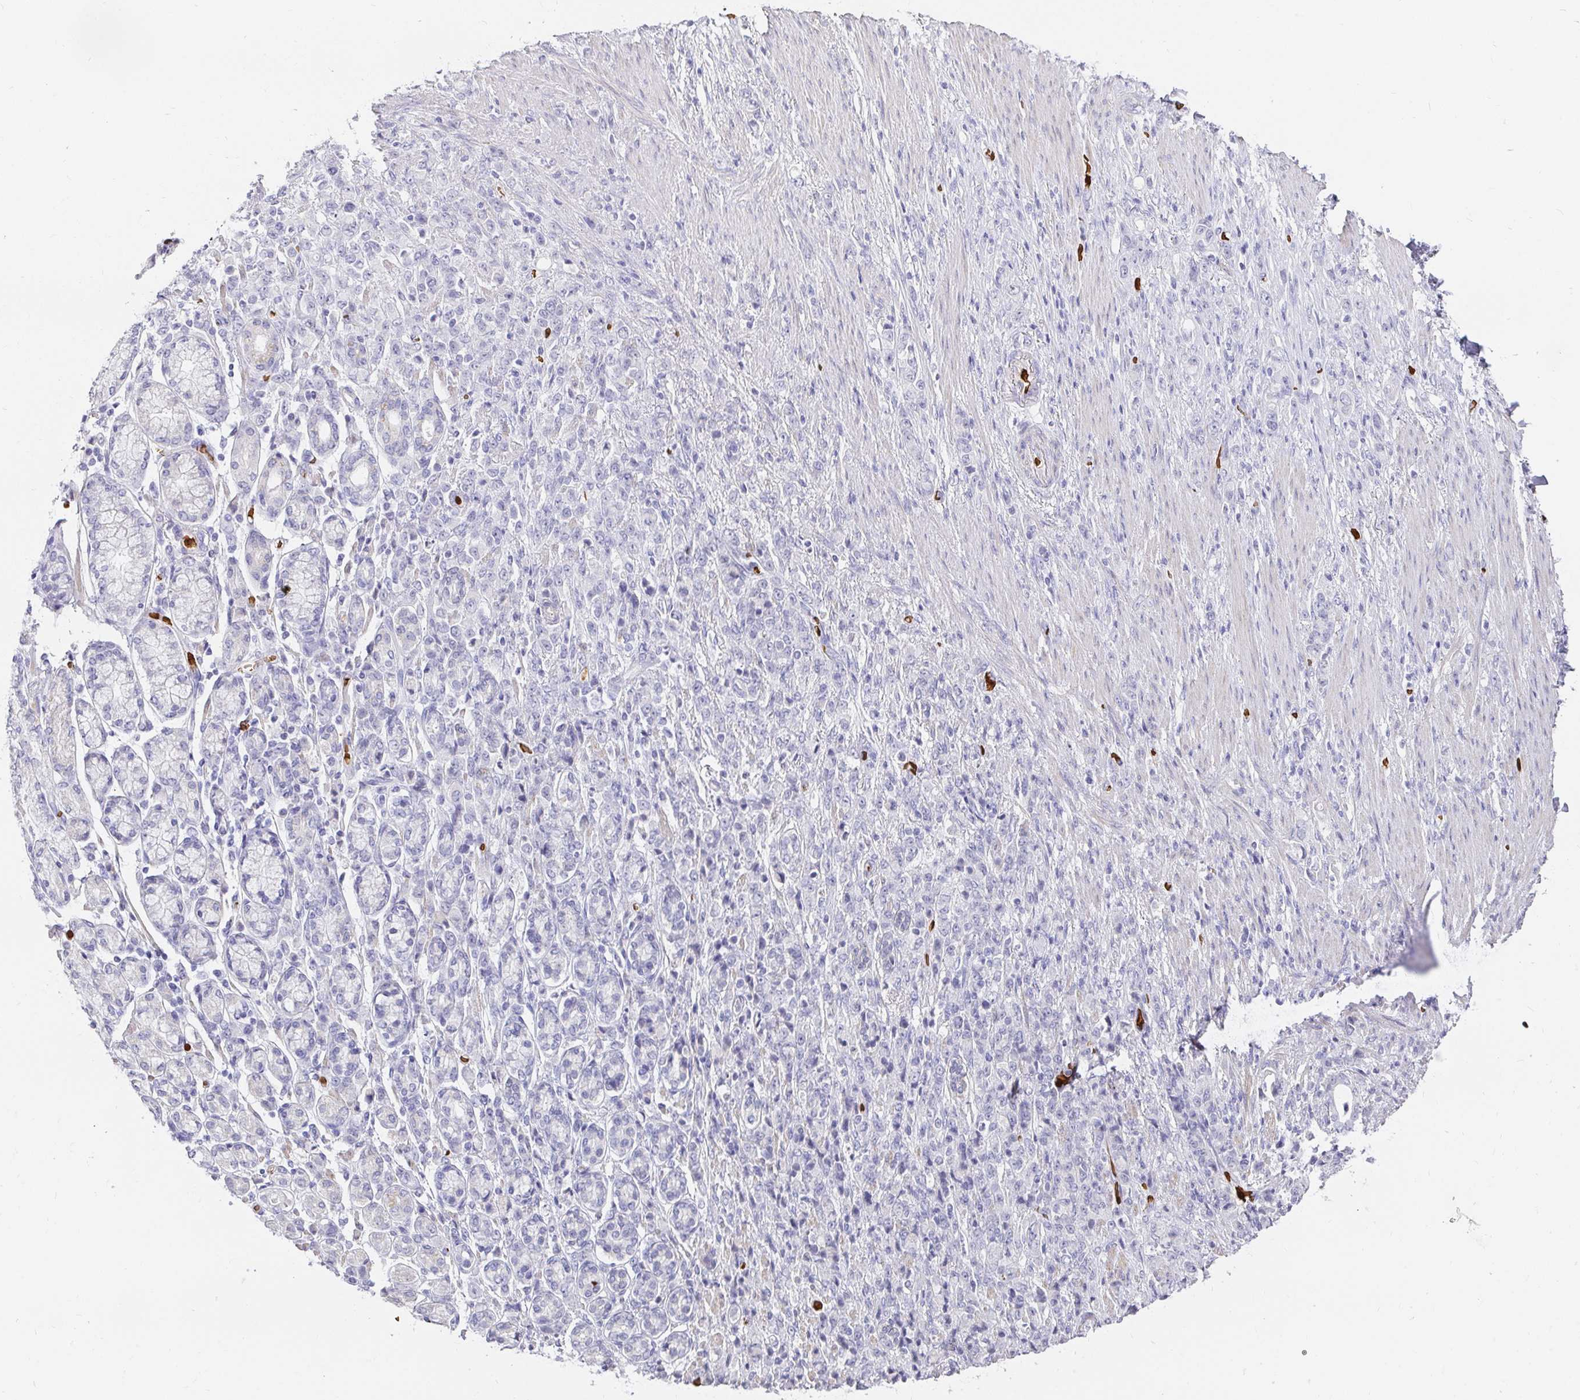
{"staining": {"intensity": "negative", "quantity": "none", "location": "none"}, "tissue": "stomach cancer", "cell_type": "Tumor cells", "image_type": "cancer", "snomed": [{"axis": "morphology", "description": "Adenocarcinoma, NOS"}, {"axis": "topography", "description": "Stomach"}], "caption": "A high-resolution histopathology image shows immunohistochemistry staining of stomach cancer (adenocarcinoma), which shows no significant expression in tumor cells. (DAB IHC, high magnification).", "gene": "FGF21", "patient": {"sex": "female", "age": 79}}